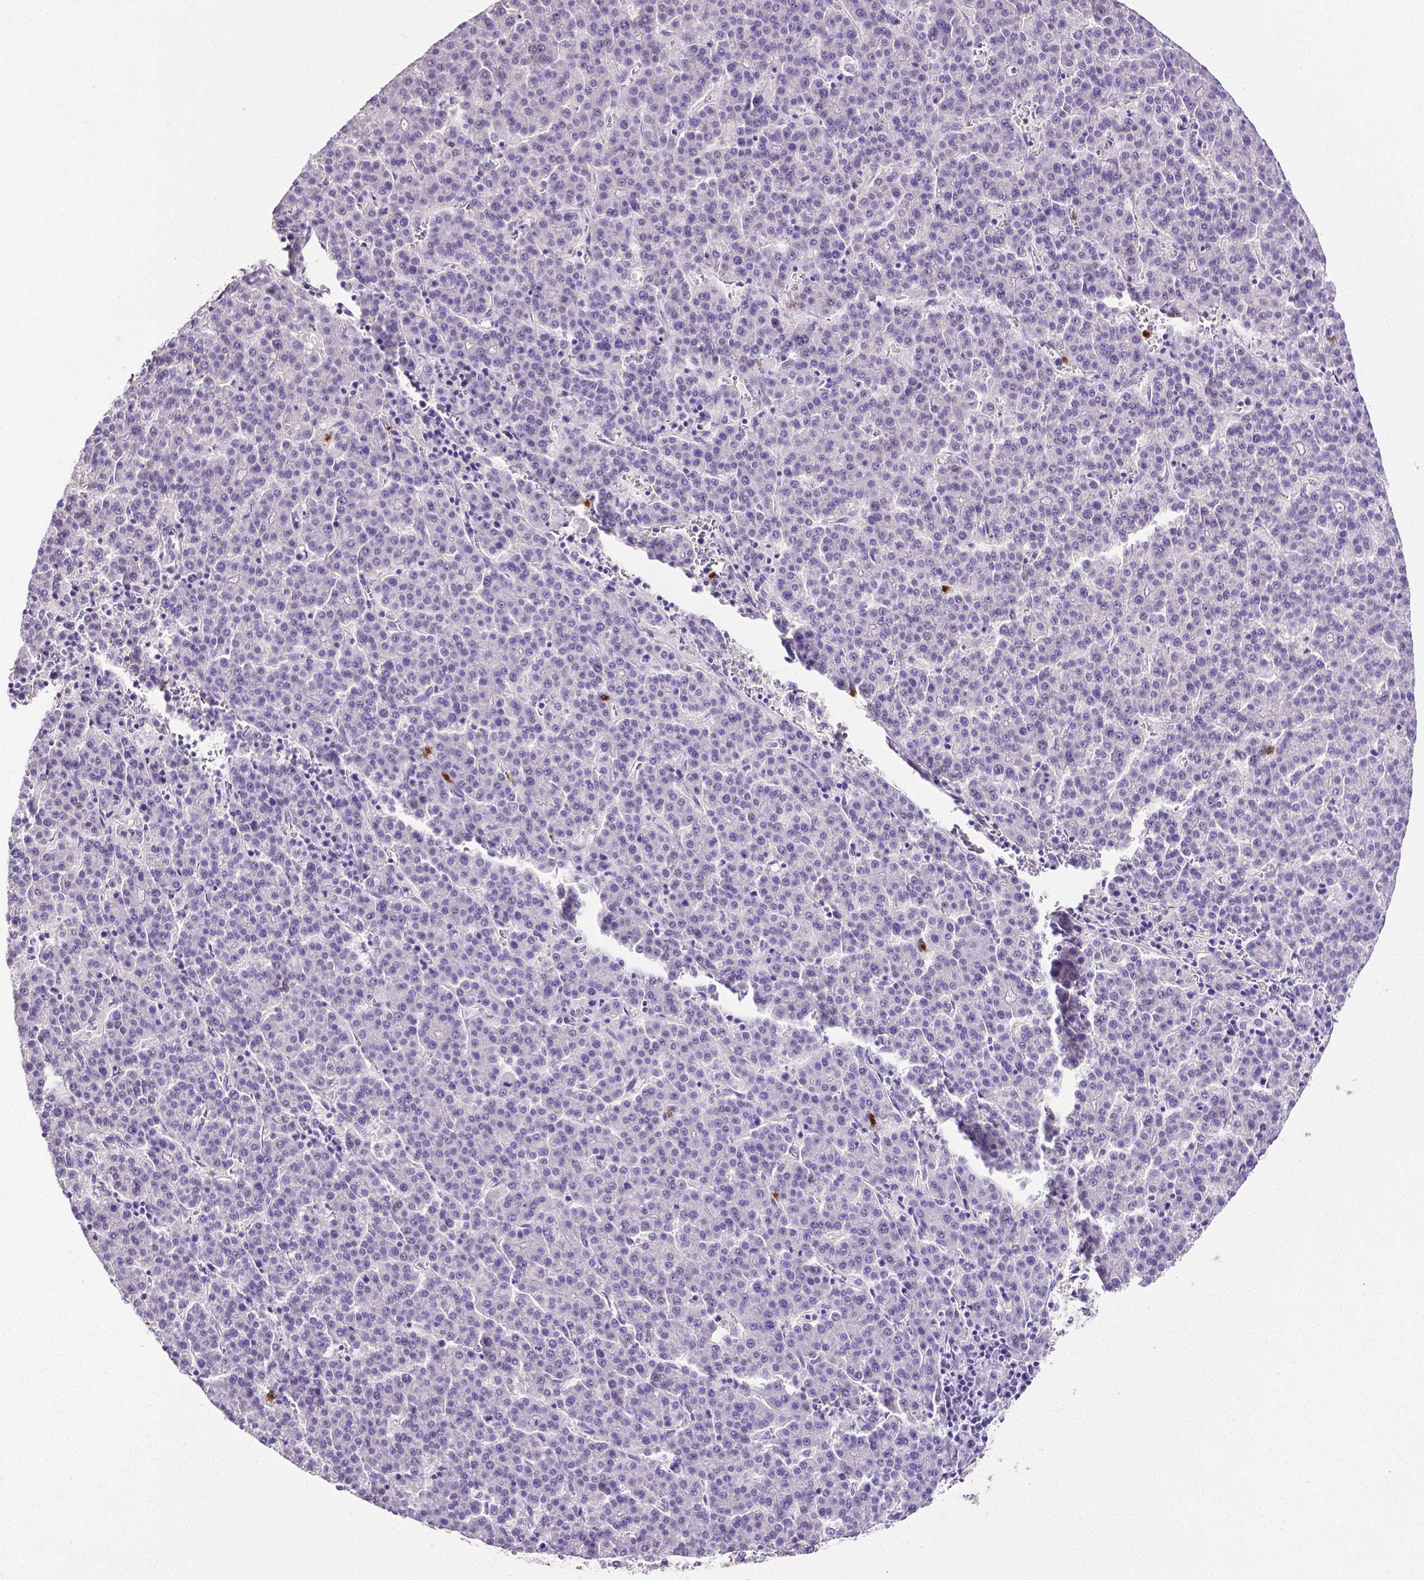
{"staining": {"intensity": "negative", "quantity": "none", "location": "none"}, "tissue": "liver cancer", "cell_type": "Tumor cells", "image_type": "cancer", "snomed": [{"axis": "morphology", "description": "Carcinoma, Hepatocellular, NOS"}, {"axis": "topography", "description": "Liver"}], "caption": "Tumor cells are negative for protein expression in human liver cancer (hepatocellular carcinoma).", "gene": "MMP9", "patient": {"sex": "female", "age": 58}}